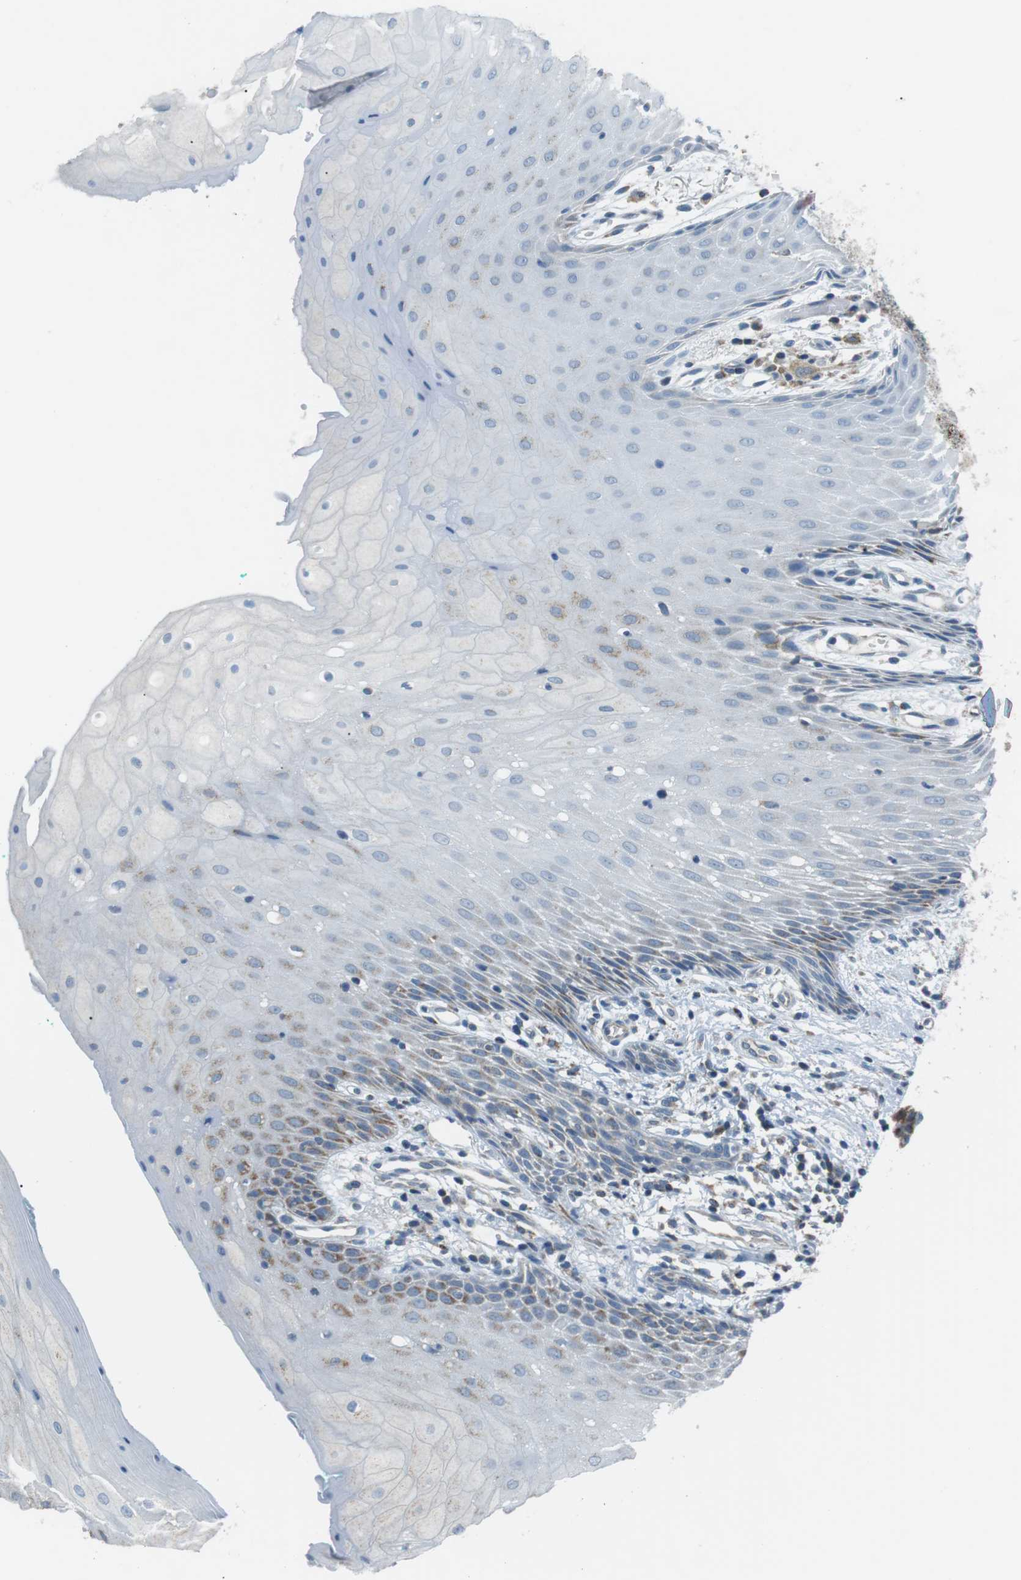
{"staining": {"intensity": "moderate", "quantity": "<25%", "location": "cytoplasmic/membranous"}, "tissue": "oral mucosa", "cell_type": "Squamous epithelial cells", "image_type": "normal", "snomed": [{"axis": "morphology", "description": "Normal tissue, NOS"}, {"axis": "morphology", "description": "Squamous cell carcinoma, NOS"}, {"axis": "topography", "description": "Oral tissue"}, {"axis": "topography", "description": "Salivary gland"}, {"axis": "topography", "description": "Head-Neck"}], "caption": "Approximately <25% of squamous epithelial cells in benign human oral mucosa reveal moderate cytoplasmic/membranous protein expression as visualized by brown immunohistochemical staining.", "gene": "BACE1", "patient": {"sex": "female", "age": 62}}